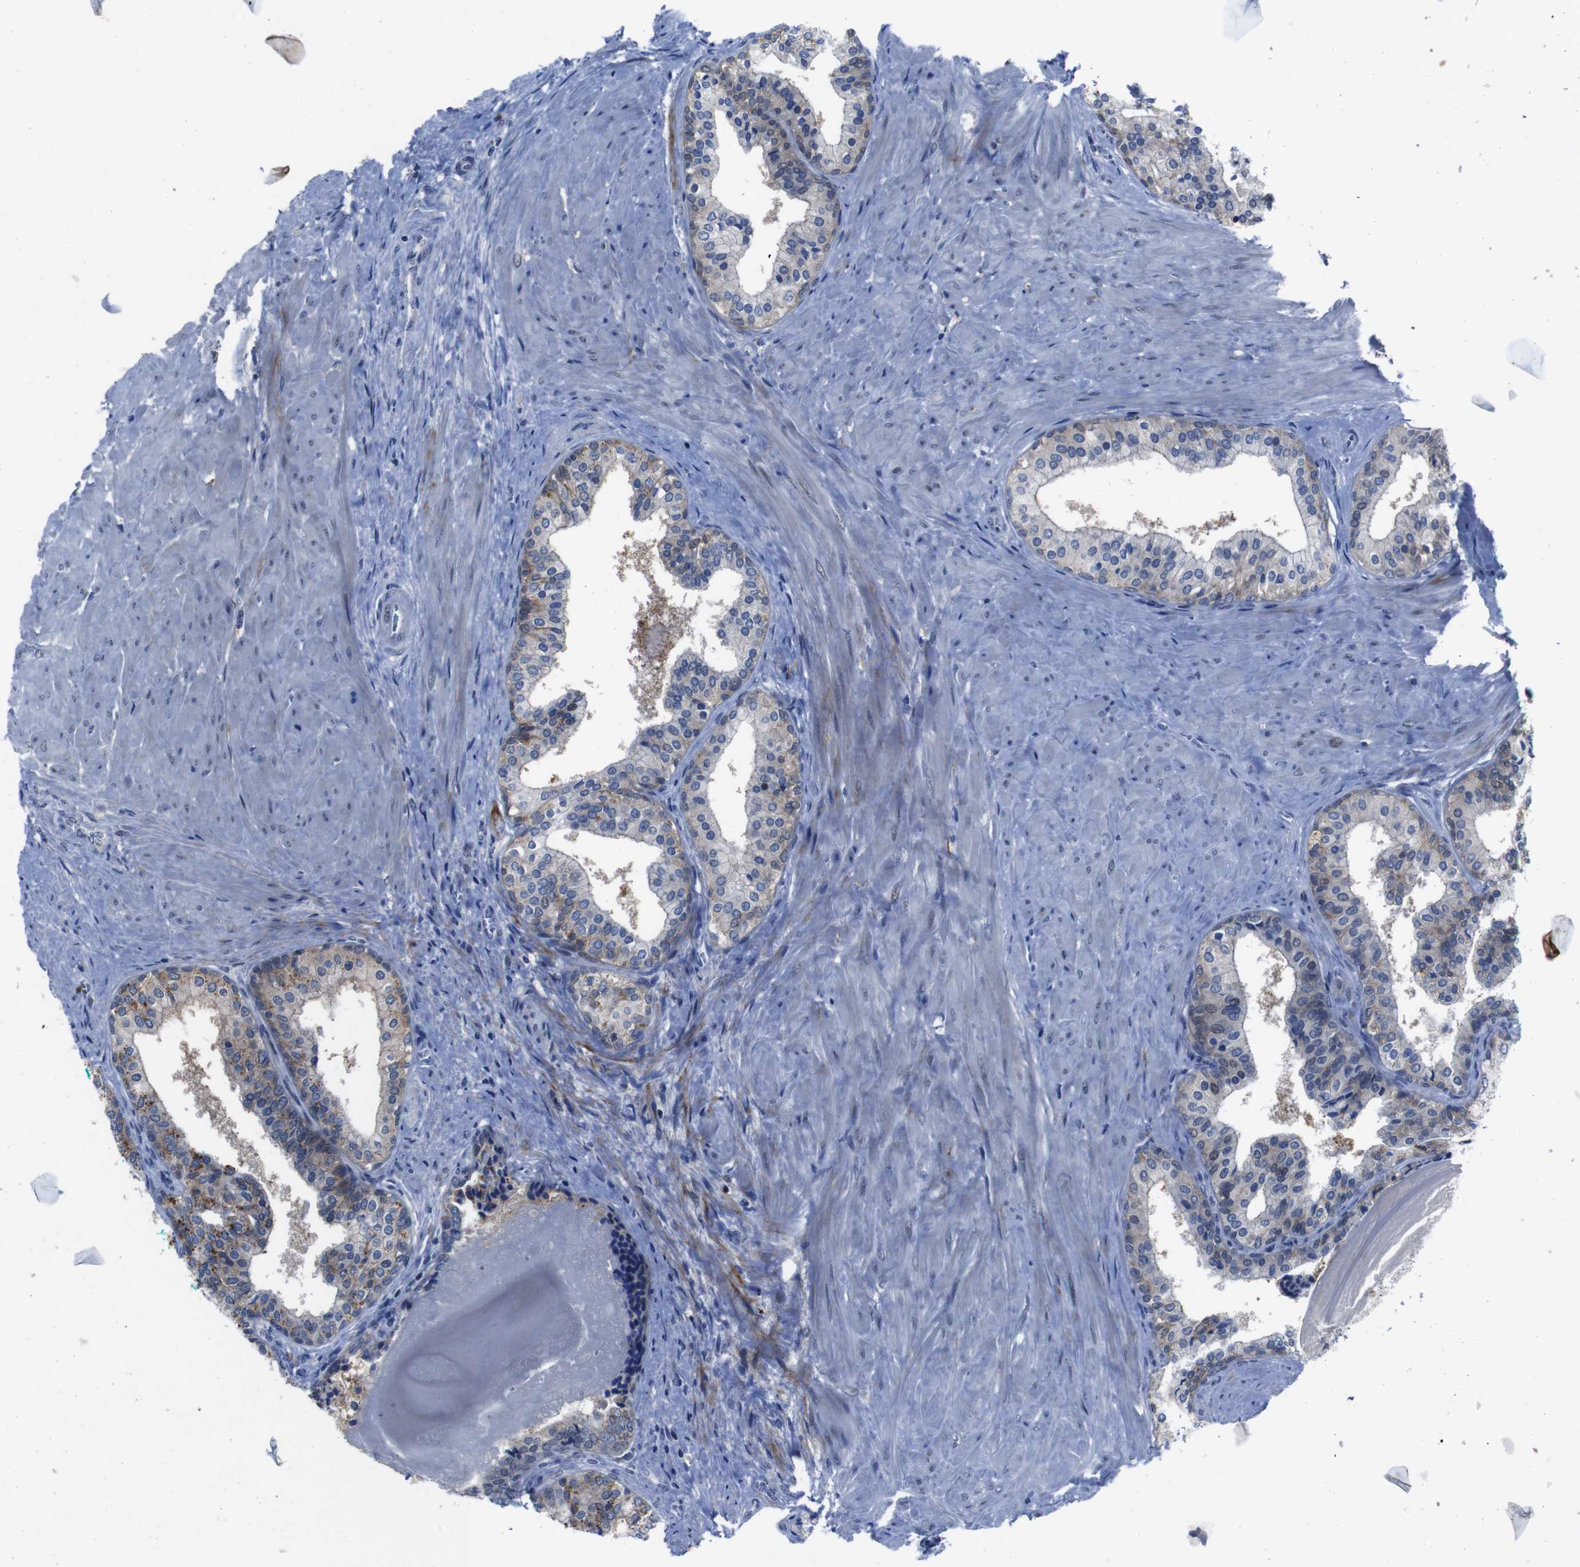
{"staining": {"intensity": "strong", "quantity": "25%-75%", "location": "cytoplasmic/membranous"}, "tissue": "prostate cancer", "cell_type": "Tumor cells", "image_type": "cancer", "snomed": [{"axis": "morphology", "description": "Adenocarcinoma, Low grade"}, {"axis": "topography", "description": "Prostate"}], "caption": "A high-resolution photomicrograph shows immunohistochemistry staining of prostate cancer (low-grade adenocarcinoma), which exhibits strong cytoplasmic/membranous positivity in approximately 25%-75% of tumor cells. (Stains: DAB in brown, nuclei in blue, Microscopy: brightfield microscopy at high magnification).", "gene": "SEMA4B", "patient": {"sex": "male", "age": 60}}